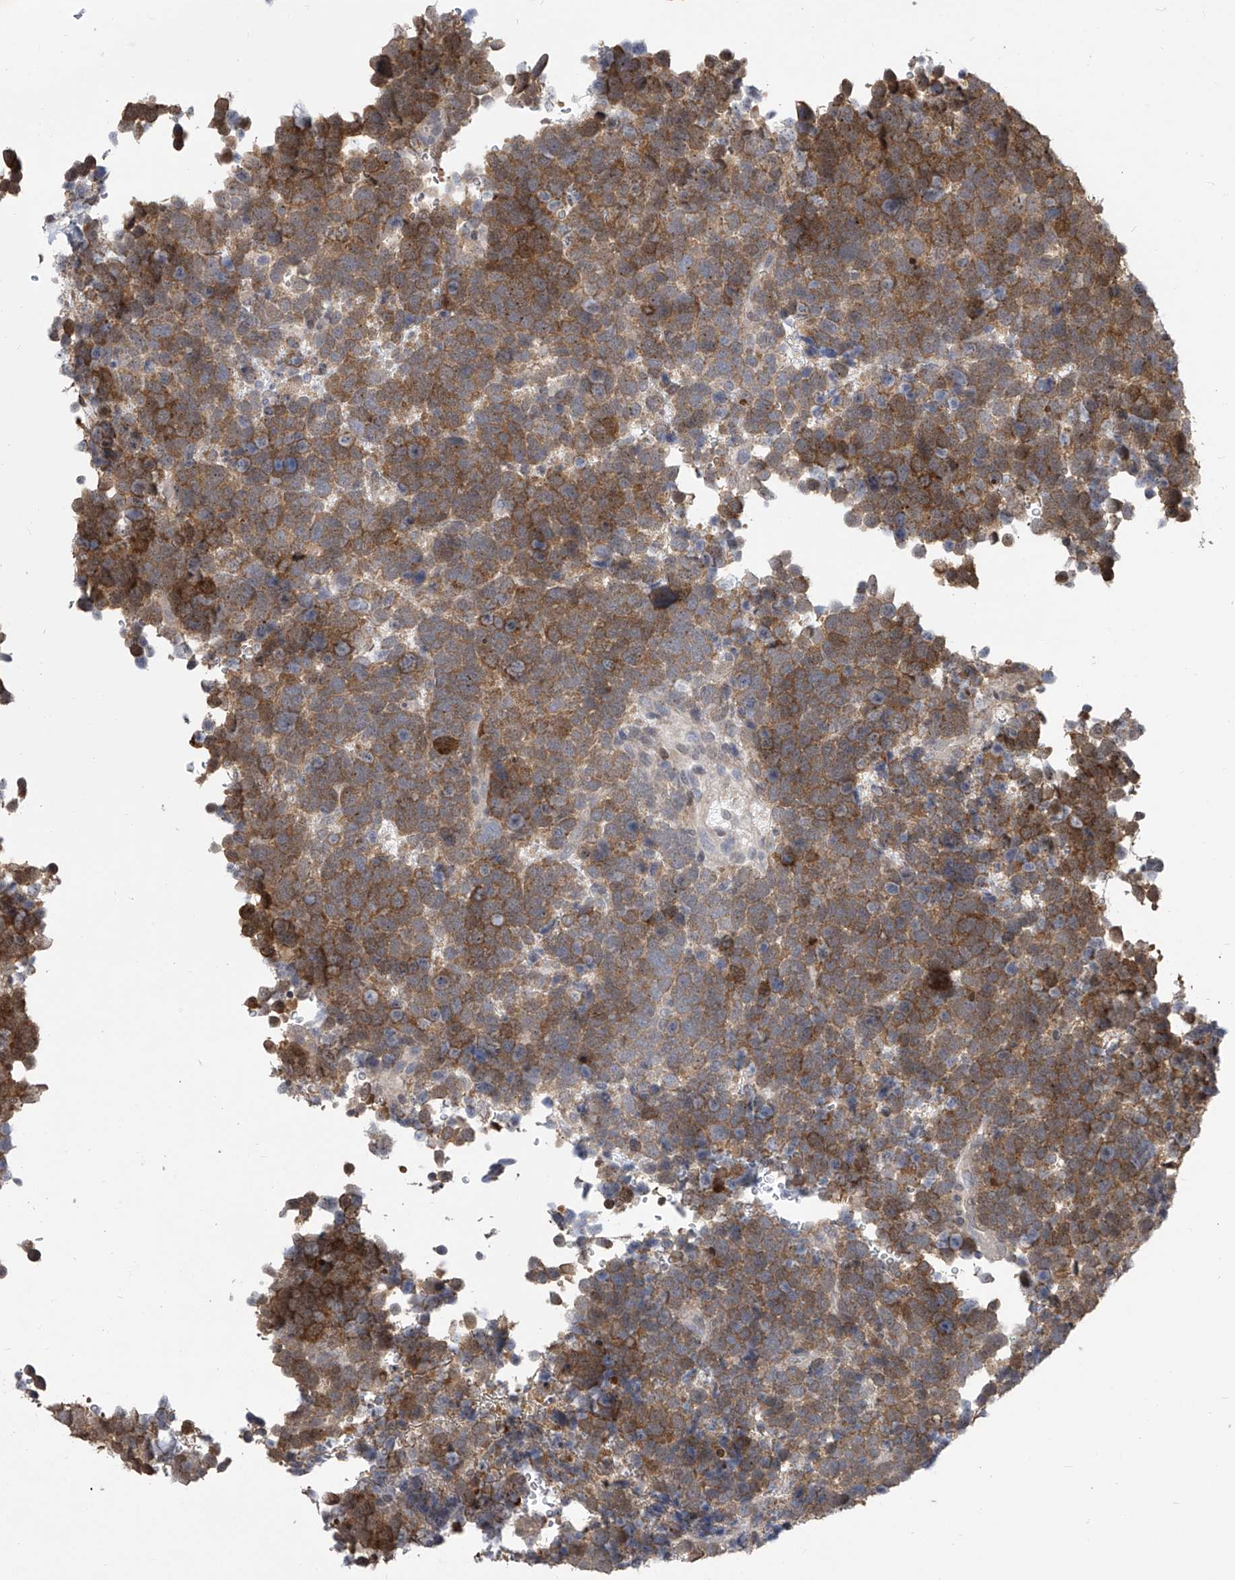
{"staining": {"intensity": "moderate", "quantity": ">75%", "location": "cytoplasmic/membranous"}, "tissue": "urothelial cancer", "cell_type": "Tumor cells", "image_type": "cancer", "snomed": [{"axis": "morphology", "description": "Urothelial carcinoma, High grade"}, {"axis": "topography", "description": "Urinary bladder"}], "caption": "High-power microscopy captured an immunohistochemistry micrograph of urothelial carcinoma (high-grade), revealing moderate cytoplasmic/membranous positivity in about >75% of tumor cells.", "gene": "CETN2", "patient": {"sex": "female", "age": 82}}